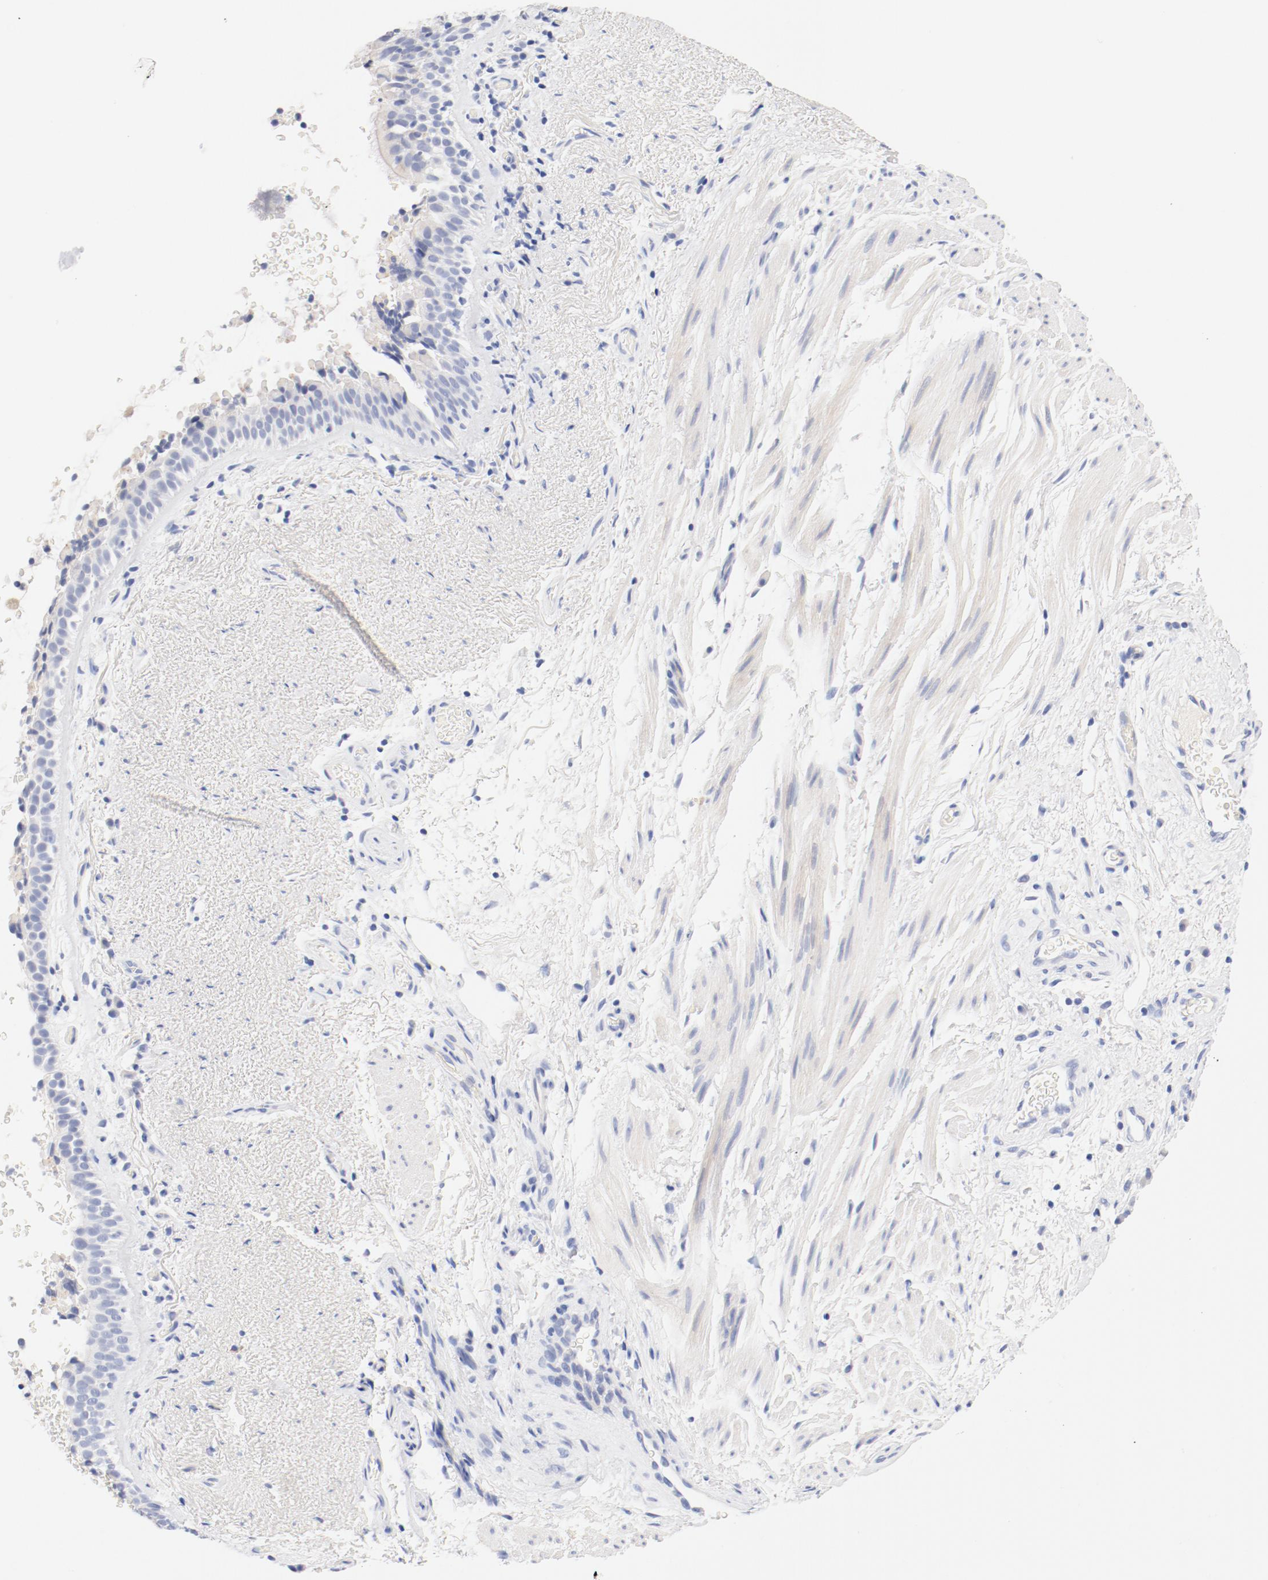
{"staining": {"intensity": "negative", "quantity": "none", "location": "none"}, "tissue": "bronchus", "cell_type": "Respiratory epithelial cells", "image_type": "normal", "snomed": [{"axis": "morphology", "description": "Normal tissue, NOS"}, {"axis": "topography", "description": "Bronchus"}], "caption": "This is an immunohistochemistry histopathology image of benign human bronchus. There is no staining in respiratory epithelial cells.", "gene": "HOMER1", "patient": {"sex": "female", "age": 54}}